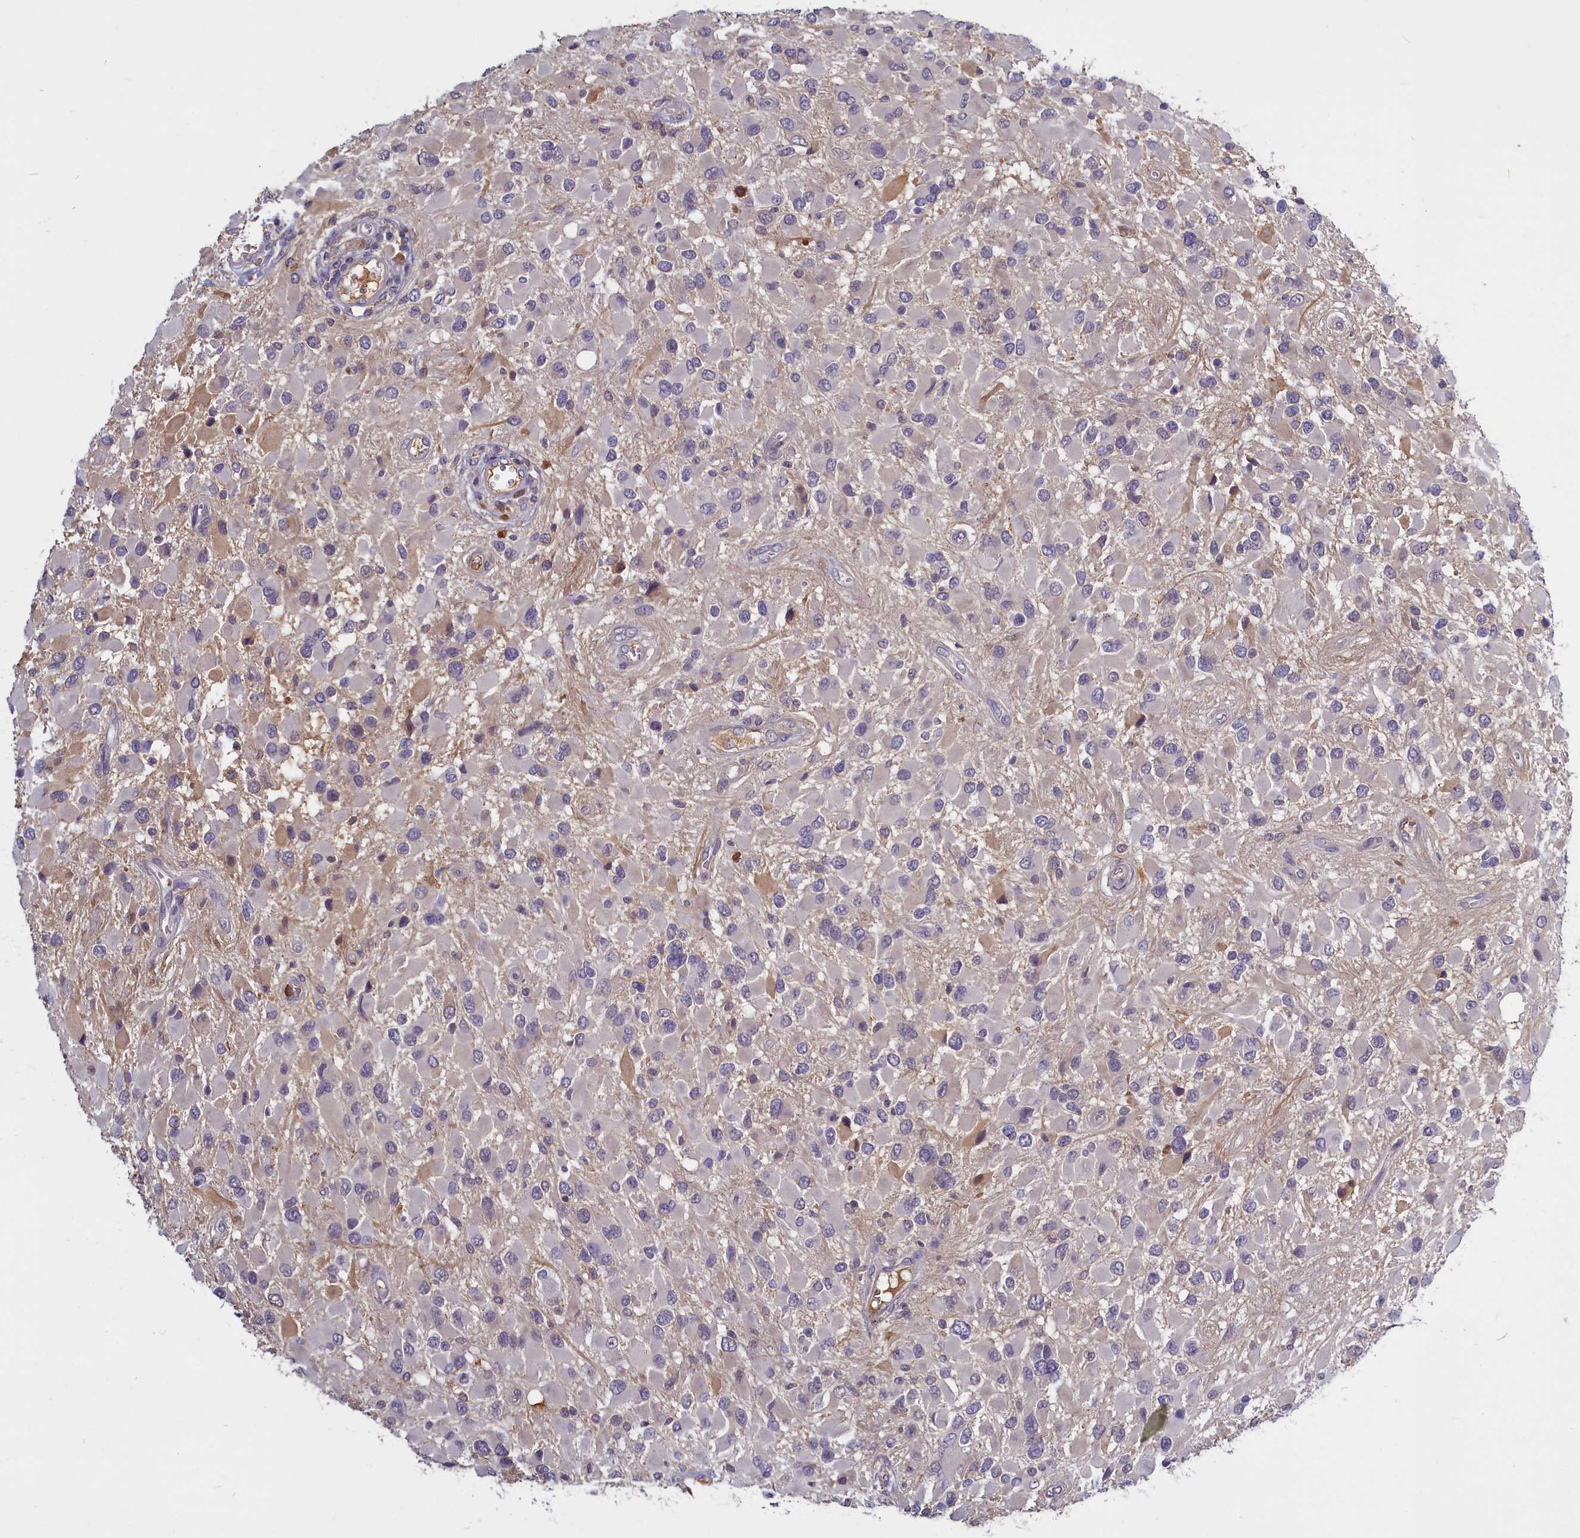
{"staining": {"intensity": "negative", "quantity": "none", "location": "none"}, "tissue": "glioma", "cell_type": "Tumor cells", "image_type": "cancer", "snomed": [{"axis": "morphology", "description": "Glioma, malignant, High grade"}, {"axis": "topography", "description": "Brain"}], "caption": "Immunohistochemistry (IHC) photomicrograph of neoplastic tissue: glioma stained with DAB (3,3'-diaminobenzidine) reveals no significant protein expression in tumor cells. (Immunohistochemistry (IHC), brightfield microscopy, high magnification).", "gene": "SV2C", "patient": {"sex": "male", "age": 53}}